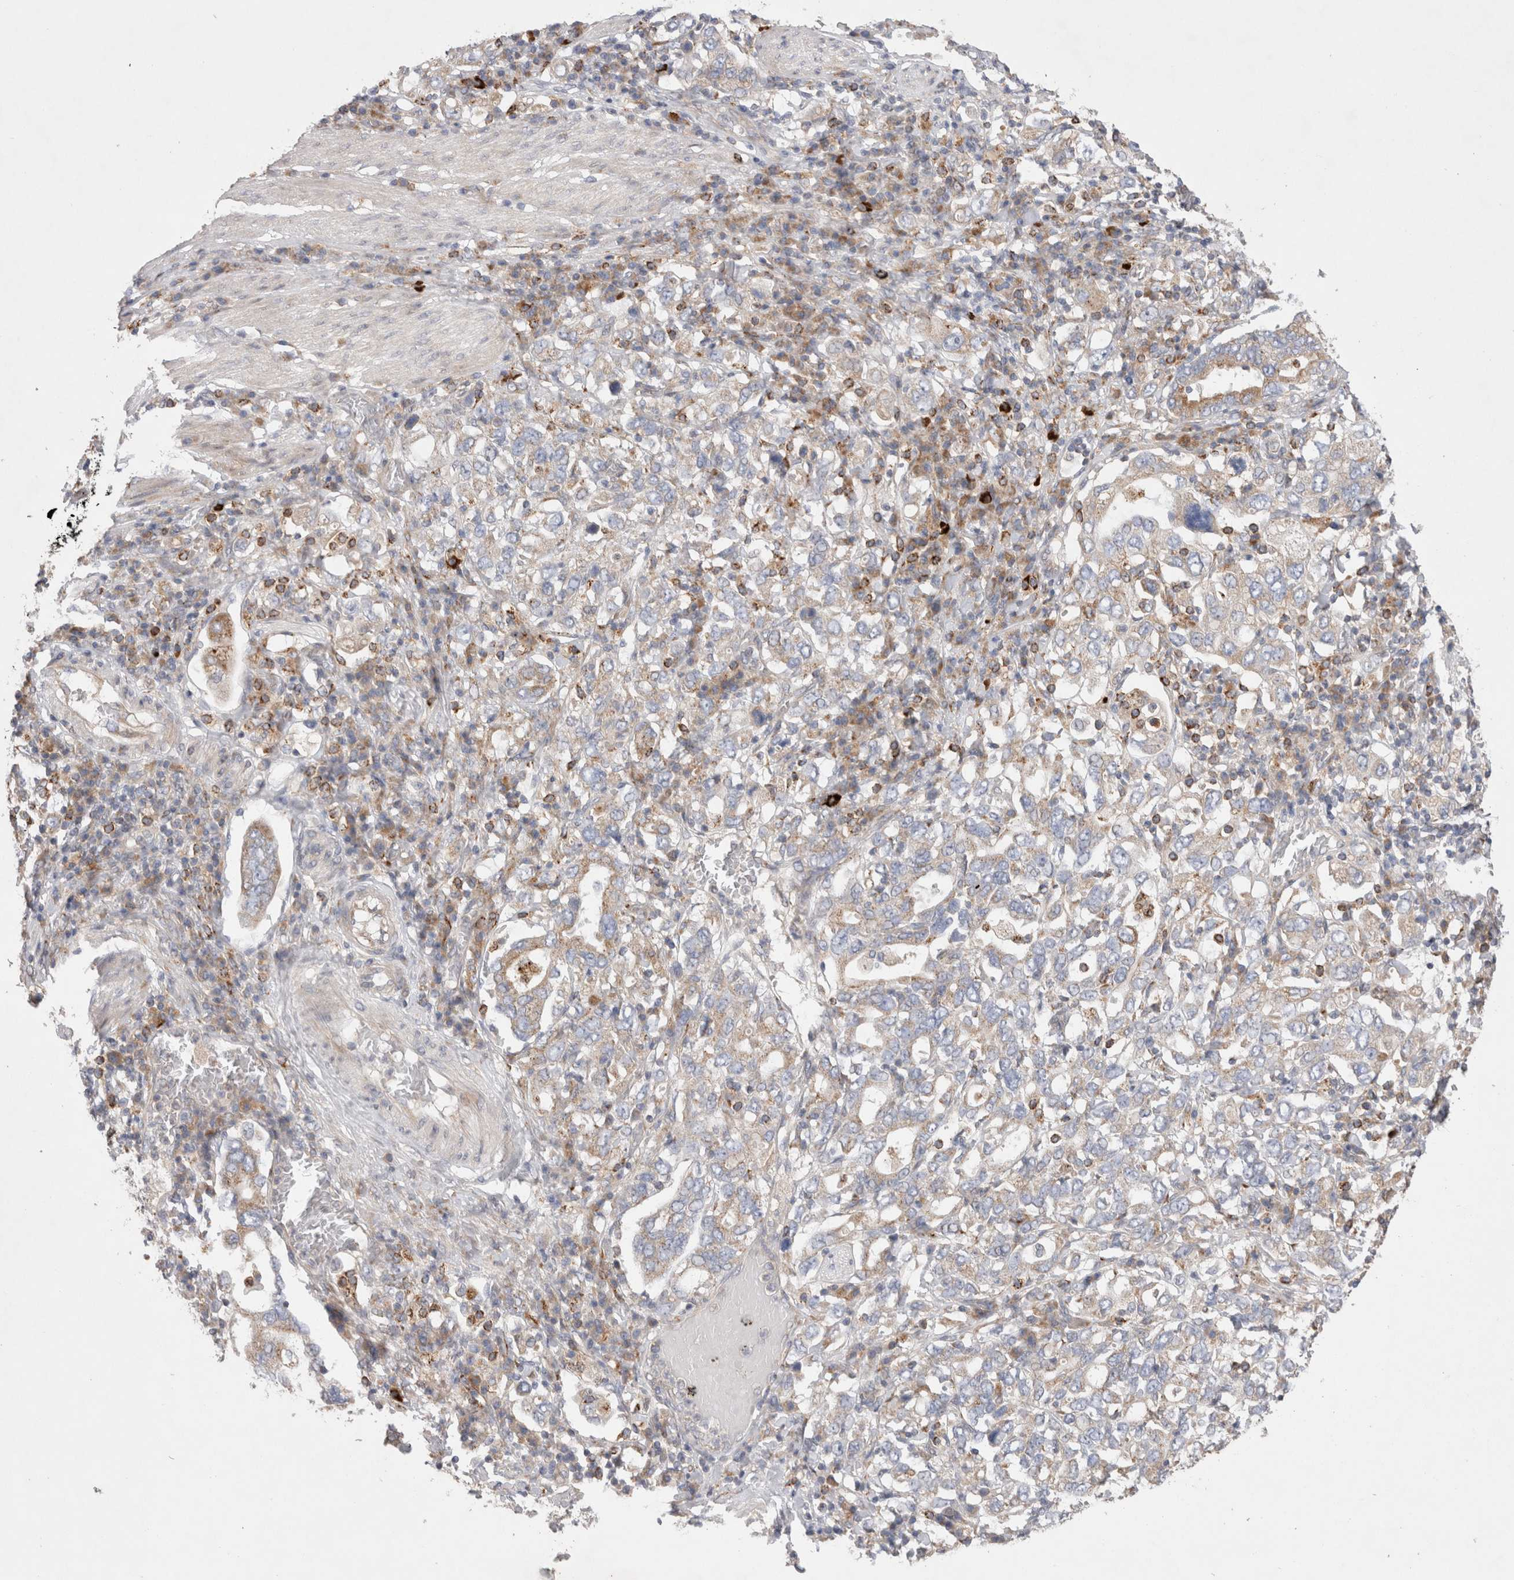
{"staining": {"intensity": "weak", "quantity": "<25%", "location": "cytoplasmic/membranous"}, "tissue": "stomach cancer", "cell_type": "Tumor cells", "image_type": "cancer", "snomed": [{"axis": "morphology", "description": "Adenocarcinoma, NOS"}, {"axis": "topography", "description": "Stomach, upper"}], "caption": "Immunohistochemistry (IHC) micrograph of adenocarcinoma (stomach) stained for a protein (brown), which displays no staining in tumor cells.", "gene": "TBC1D16", "patient": {"sex": "male", "age": 62}}